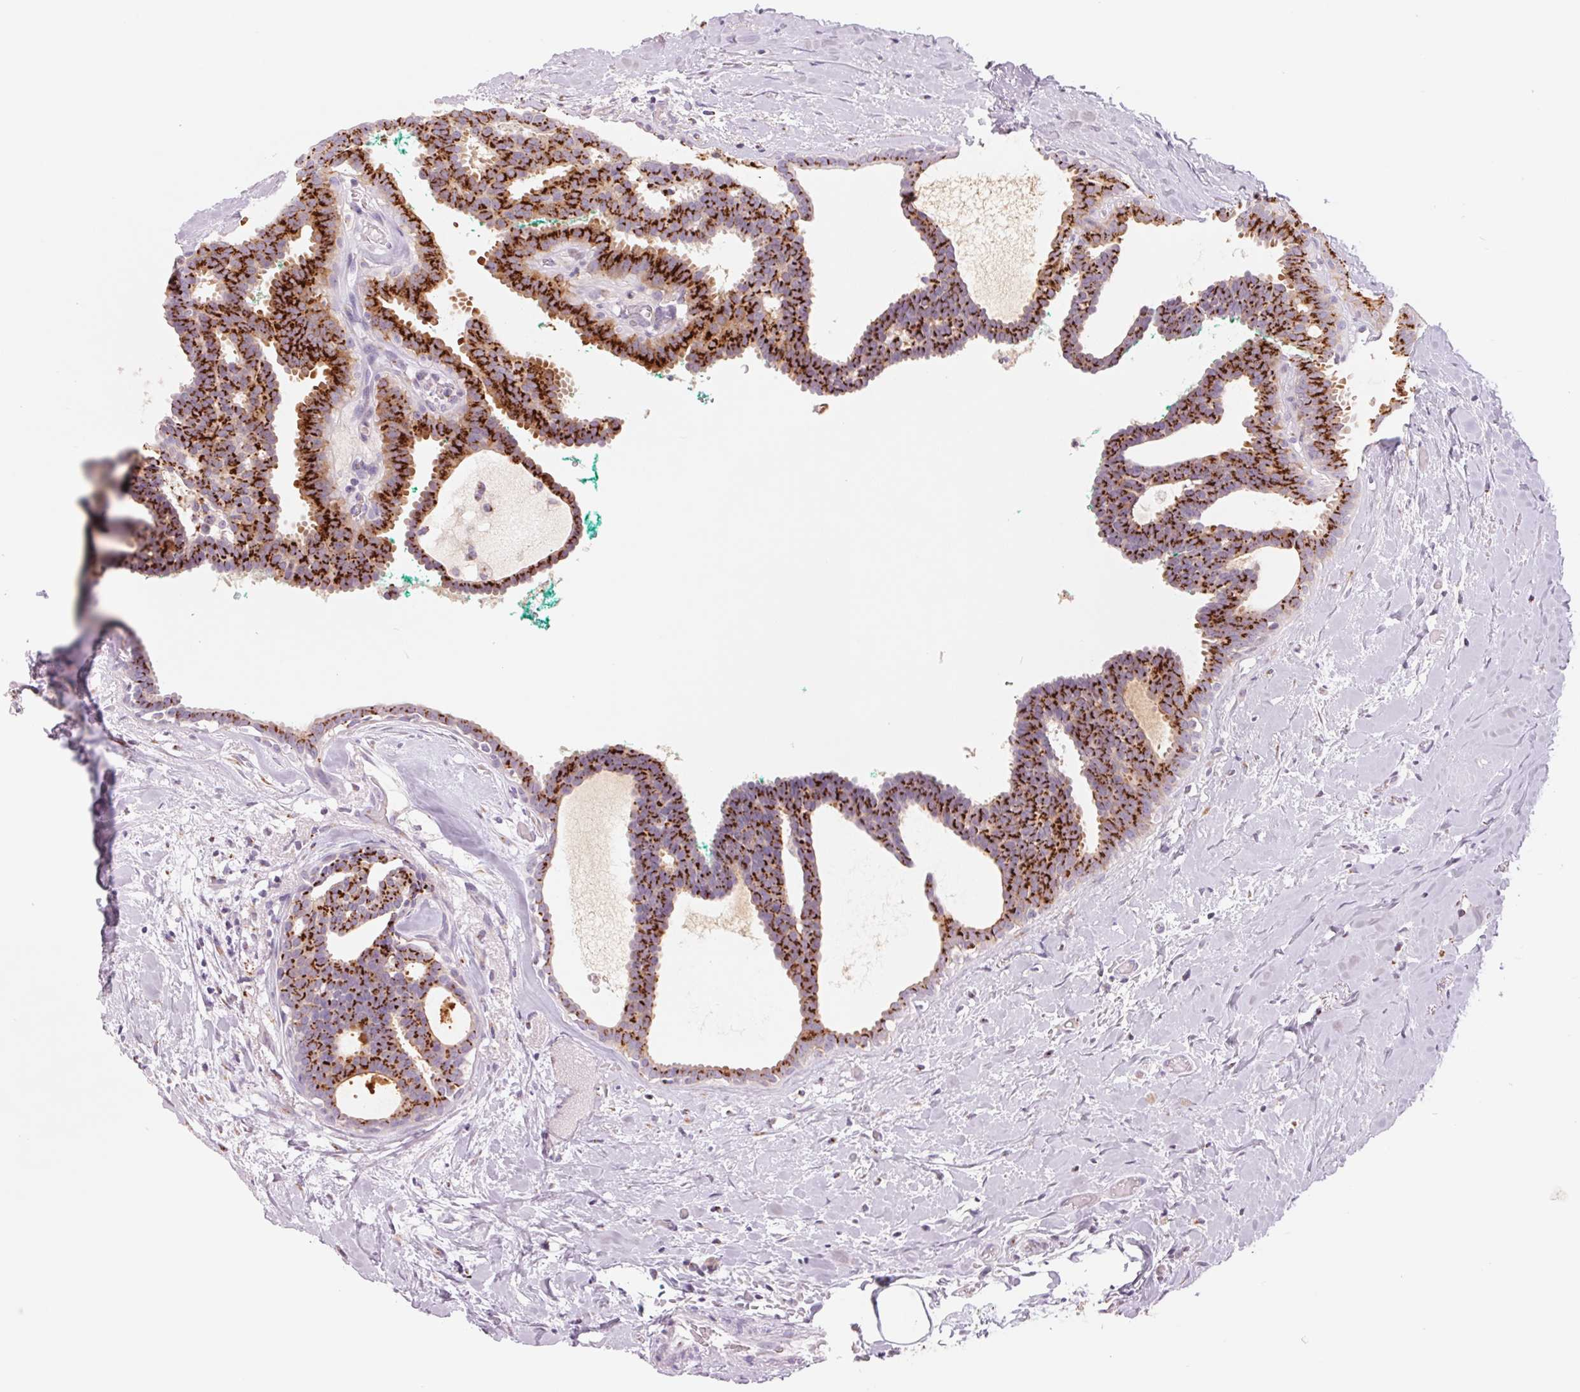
{"staining": {"intensity": "strong", "quantity": ">75%", "location": "cytoplasmic/membranous"}, "tissue": "breast cancer", "cell_type": "Tumor cells", "image_type": "cancer", "snomed": [{"axis": "morphology", "description": "Intraductal carcinoma, in situ"}, {"axis": "morphology", "description": "Duct carcinoma"}, {"axis": "morphology", "description": "Lobular carcinoma, in situ"}, {"axis": "topography", "description": "Breast"}], "caption": "Protein staining demonstrates strong cytoplasmic/membranous positivity in approximately >75% of tumor cells in breast intraductal carcinoma,  in situ.", "gene": "GALNT7", "patient": {"sex": "female", "age": 44}}